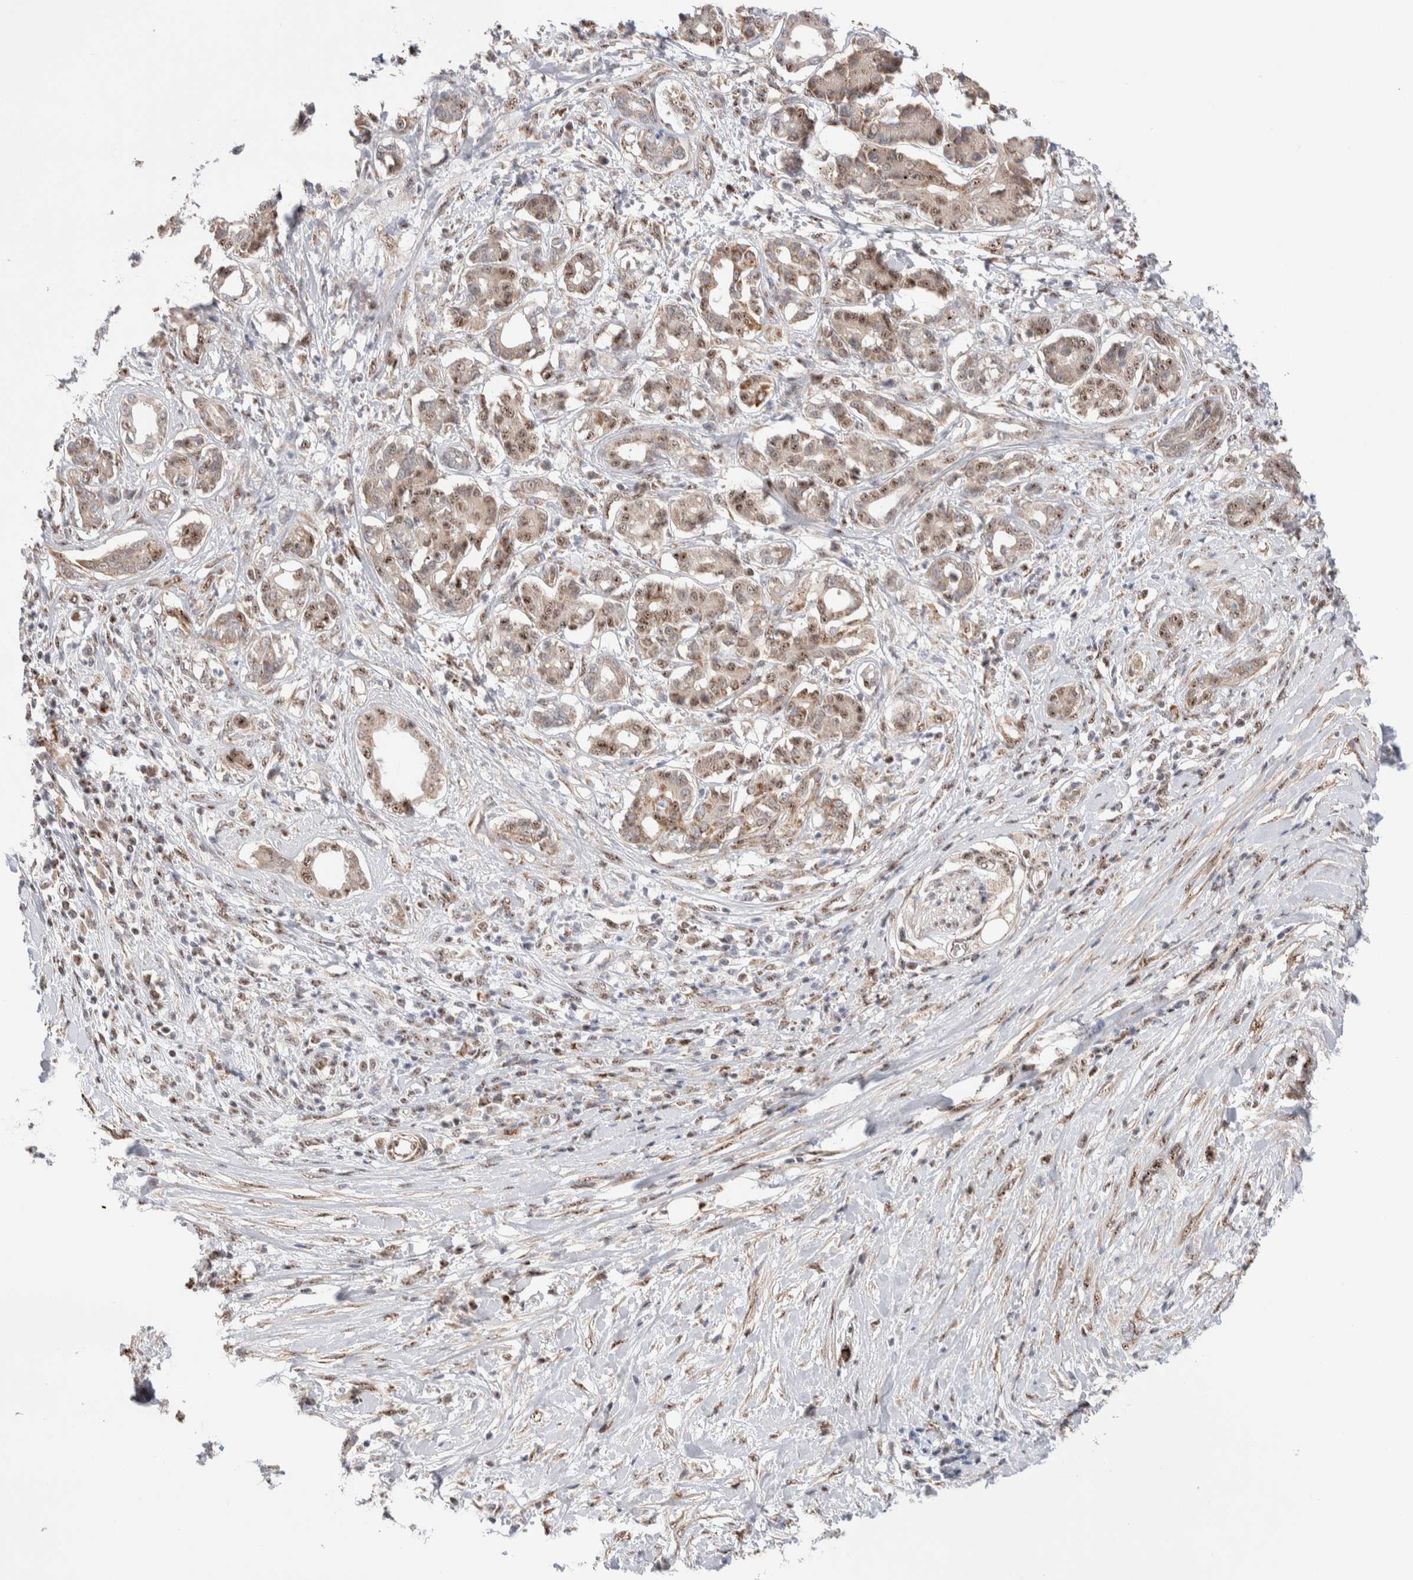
{"staining": {"intensity": "moderate", "quantity": ">75%", "location": "cytoplasmic/membranous,nuclear"}, "tissue": "pancreatic cancer", "cell_type": "Tumor cells", "image_type": "cancer", "snomed": [{"axis": "morphology", "description": "Adenocarcinoma, NOS"}, {"axis": "topography", "description": "Pancreas"}], "caption": "Protein expression by IHC reveals moderate cytoplasmic/membranous and nuclear expression in about >75% of tumor cells in pancreatic cancer. The staining was performed using DAB (3,3'-diaminobenzidine) to visualize the protein expression in brown, while the nuclei were stained in blue with hematoxylin (Magnification: 20x).", "gene": "ZNF695", "patient": {"sex": "female", "age": 56}}